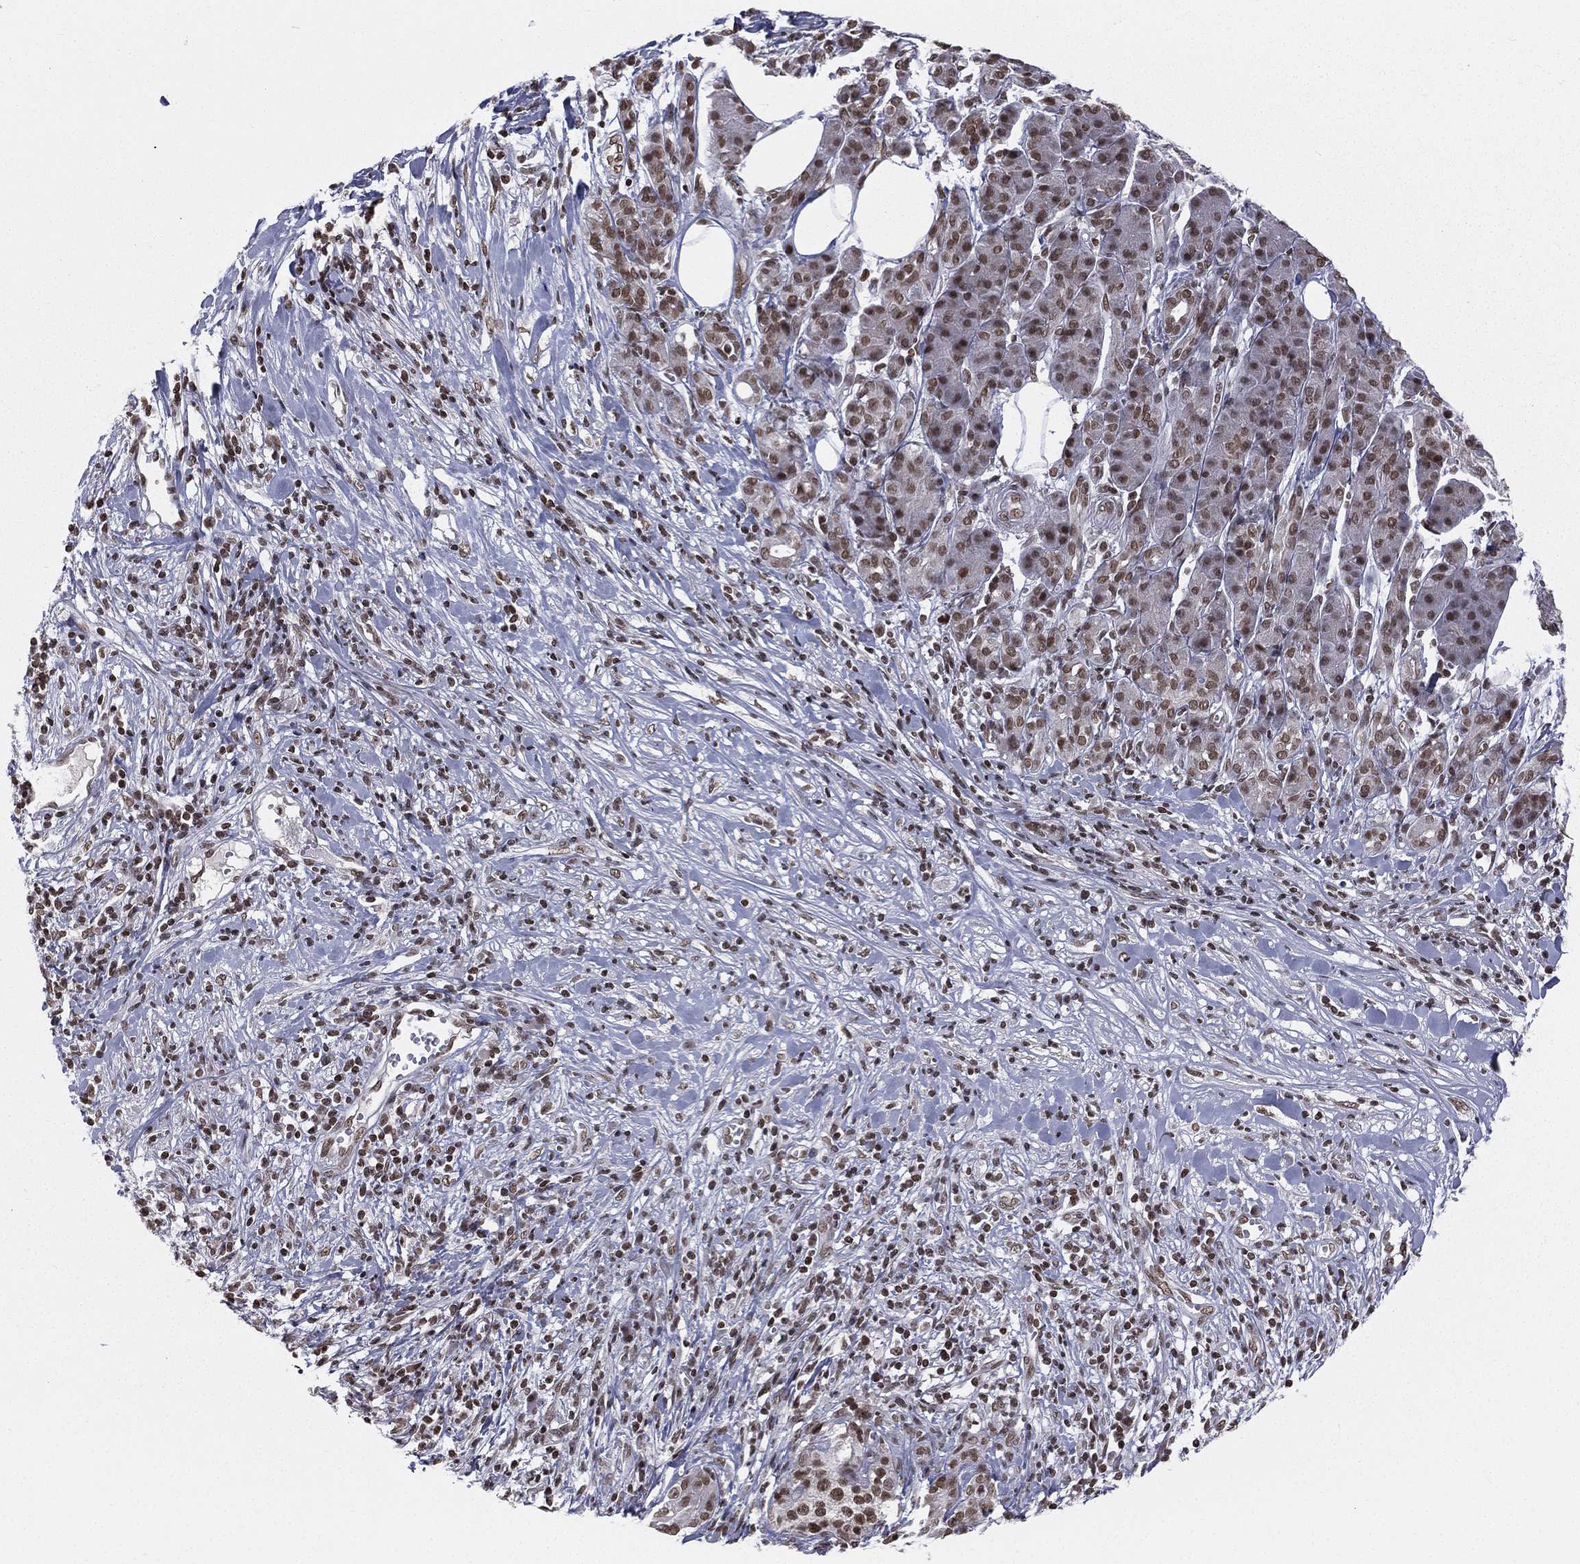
{"staining": {"intensity": "moderate", "quantity": ">75%", "location": "nuclear"}, "tissue": "pancreatic cancer", "cell_type": "Tumor cells", "image_type": "cancer", "snomed": [{"axis": "morphology", "description": "Adenocarcinoma, NOS"}, {"axis": "topography", "description": "Pancreas"}], "caption": "High-magnification brightfield microscopy of adenocarcinoma (pancreatic) stained with DAB (brown) and counterstained with hematoxylin (blue). tumor cells exhibit moderate nuclear expression is appreciated in about>75% of cells. Nuclei are stained in blue.", "gene": "RFX7", "patient": {"sex": "male", "age": 61}}